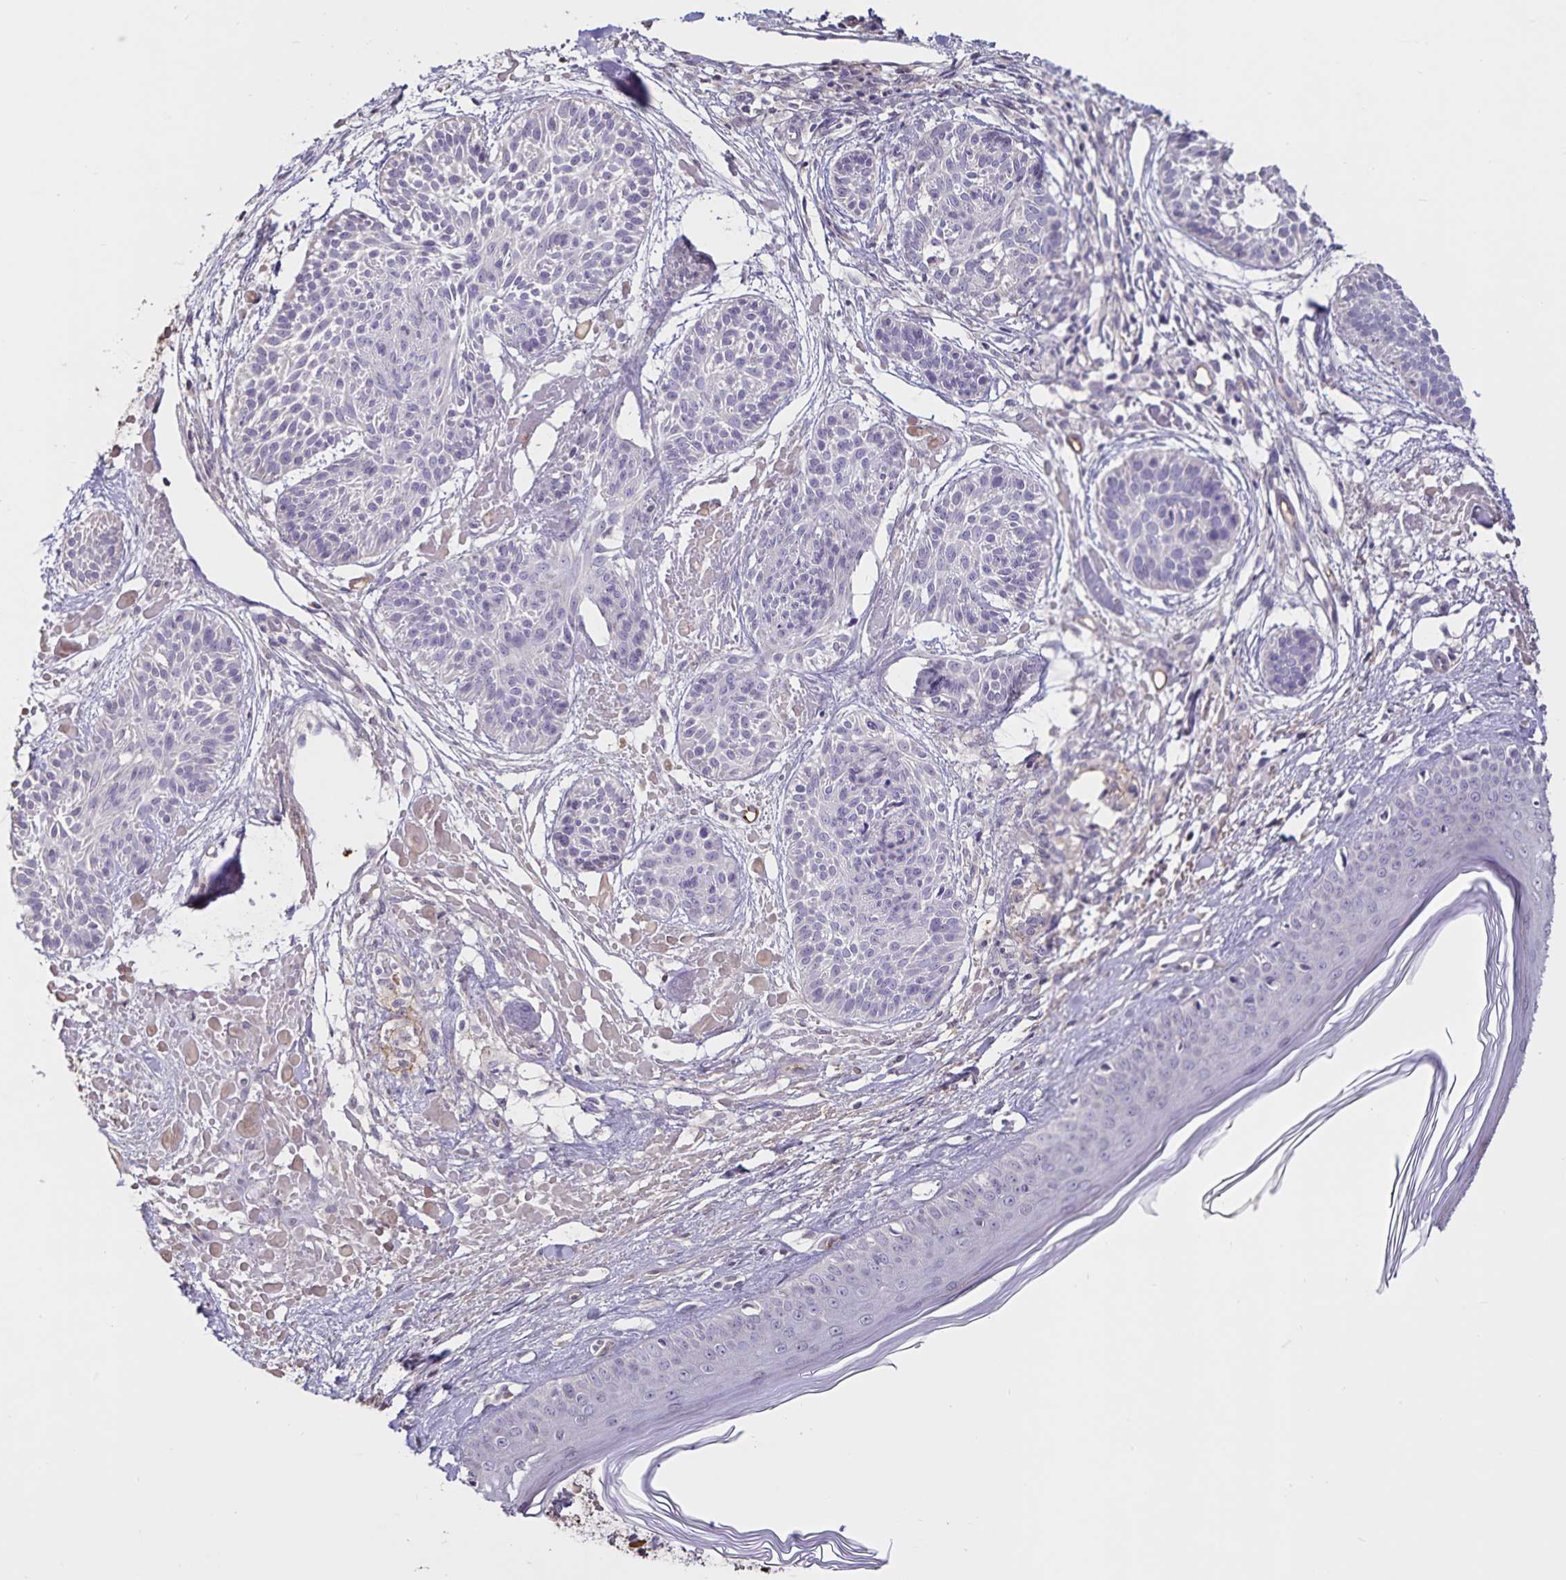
{"staining": {"intensity": "negative", "quantity": "none", "location": "none"}, "tissue": "skin cancer", "cell_type": "Tumor cells", "image_type": "cancer", "snomed": [{"axis": "morphology", "description": "Basal cell carcinoma"}, {"axis": "topography", "description": "Skin"}], "caption": "Tumor cells are negative for protein expression in human skin basal cell carcinoma.", "gene": "FGG", "patient": {"sex": "female", "age": 78}}